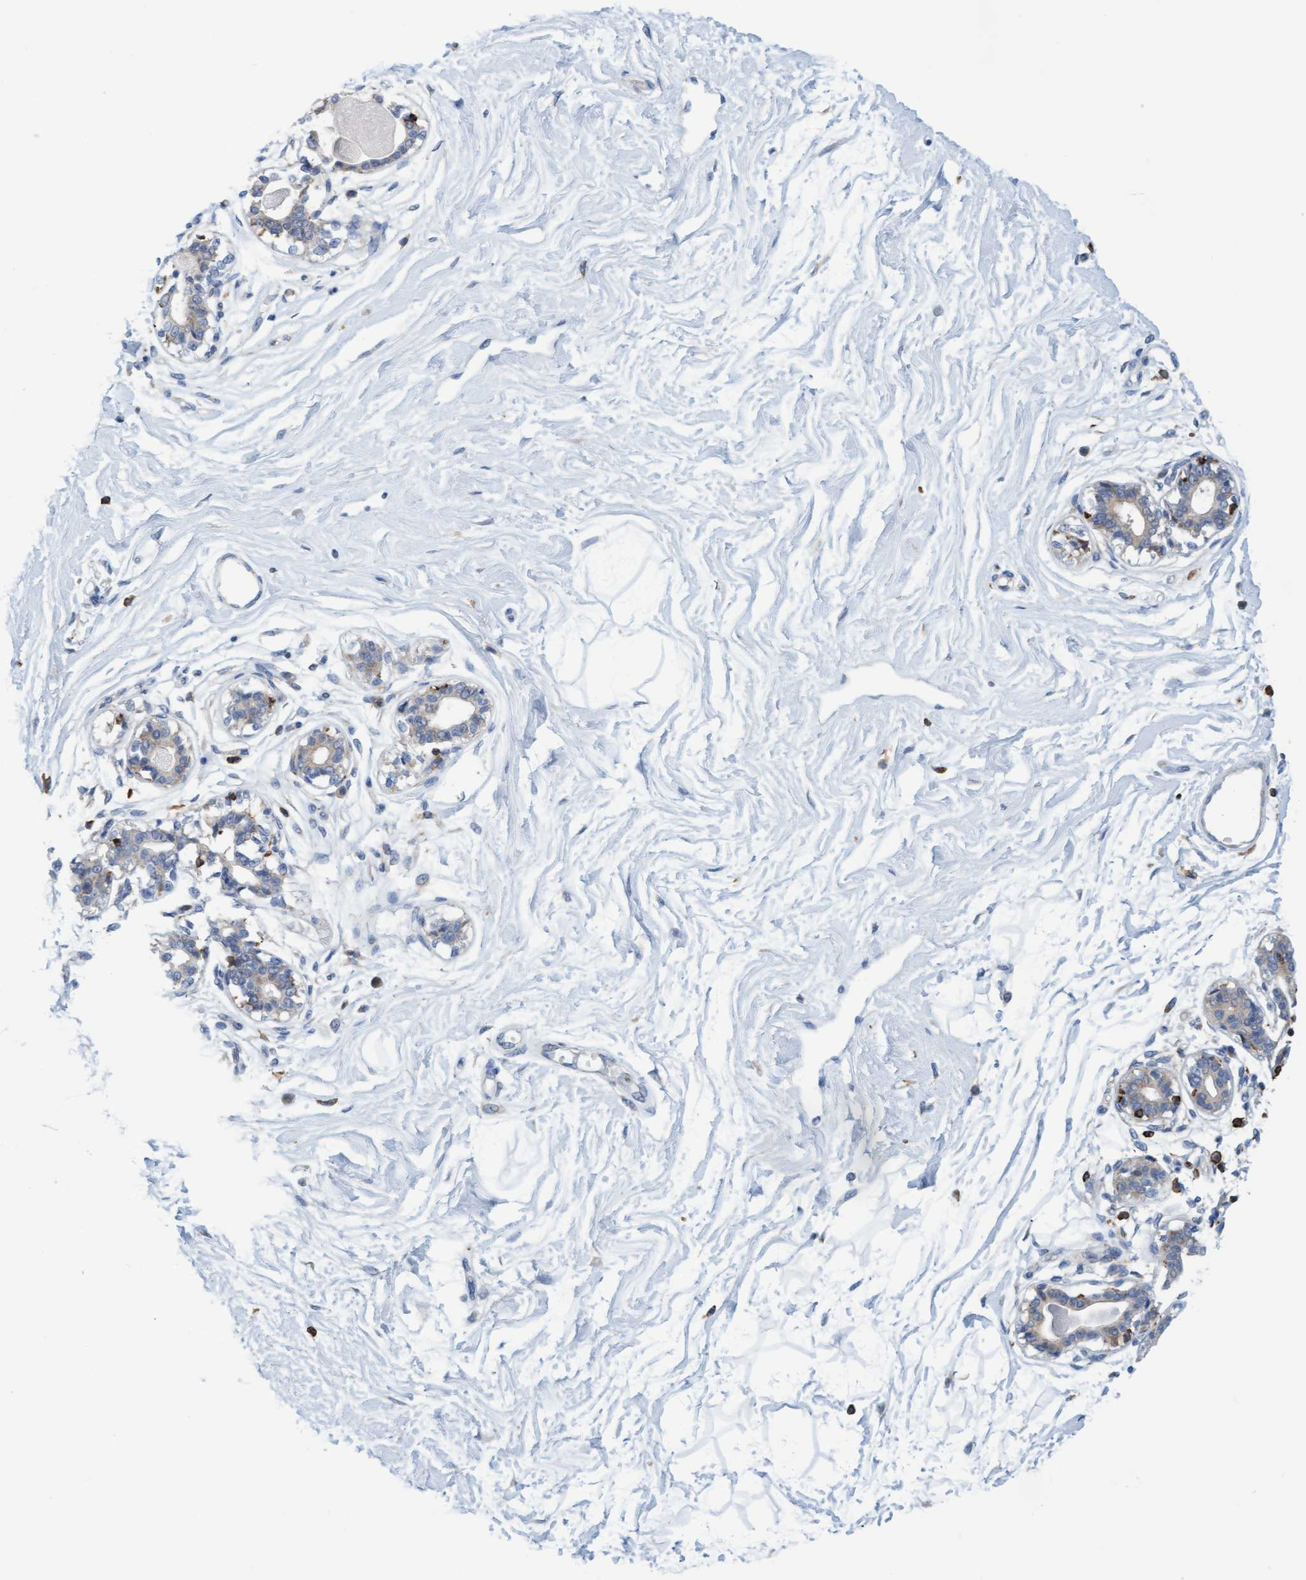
{"staining": {"intensity": "negative", "quantity": "none", "location": "none"}, "tissue": "breast", "cell_type": "Adipocytes", "image_type": "normal", "snomed": [{"axis": "morphology", "description": "Normal tissue, NOS"}, {"axis": "topography", "description": "Breast"}], "caption": "A high-resolution micrograph shows IHC staining of benign breast, which demonstrates no significant positivity in adipocytes.", "gene": "FNBP1", "patient": {"sex": "female", "age": 45}}